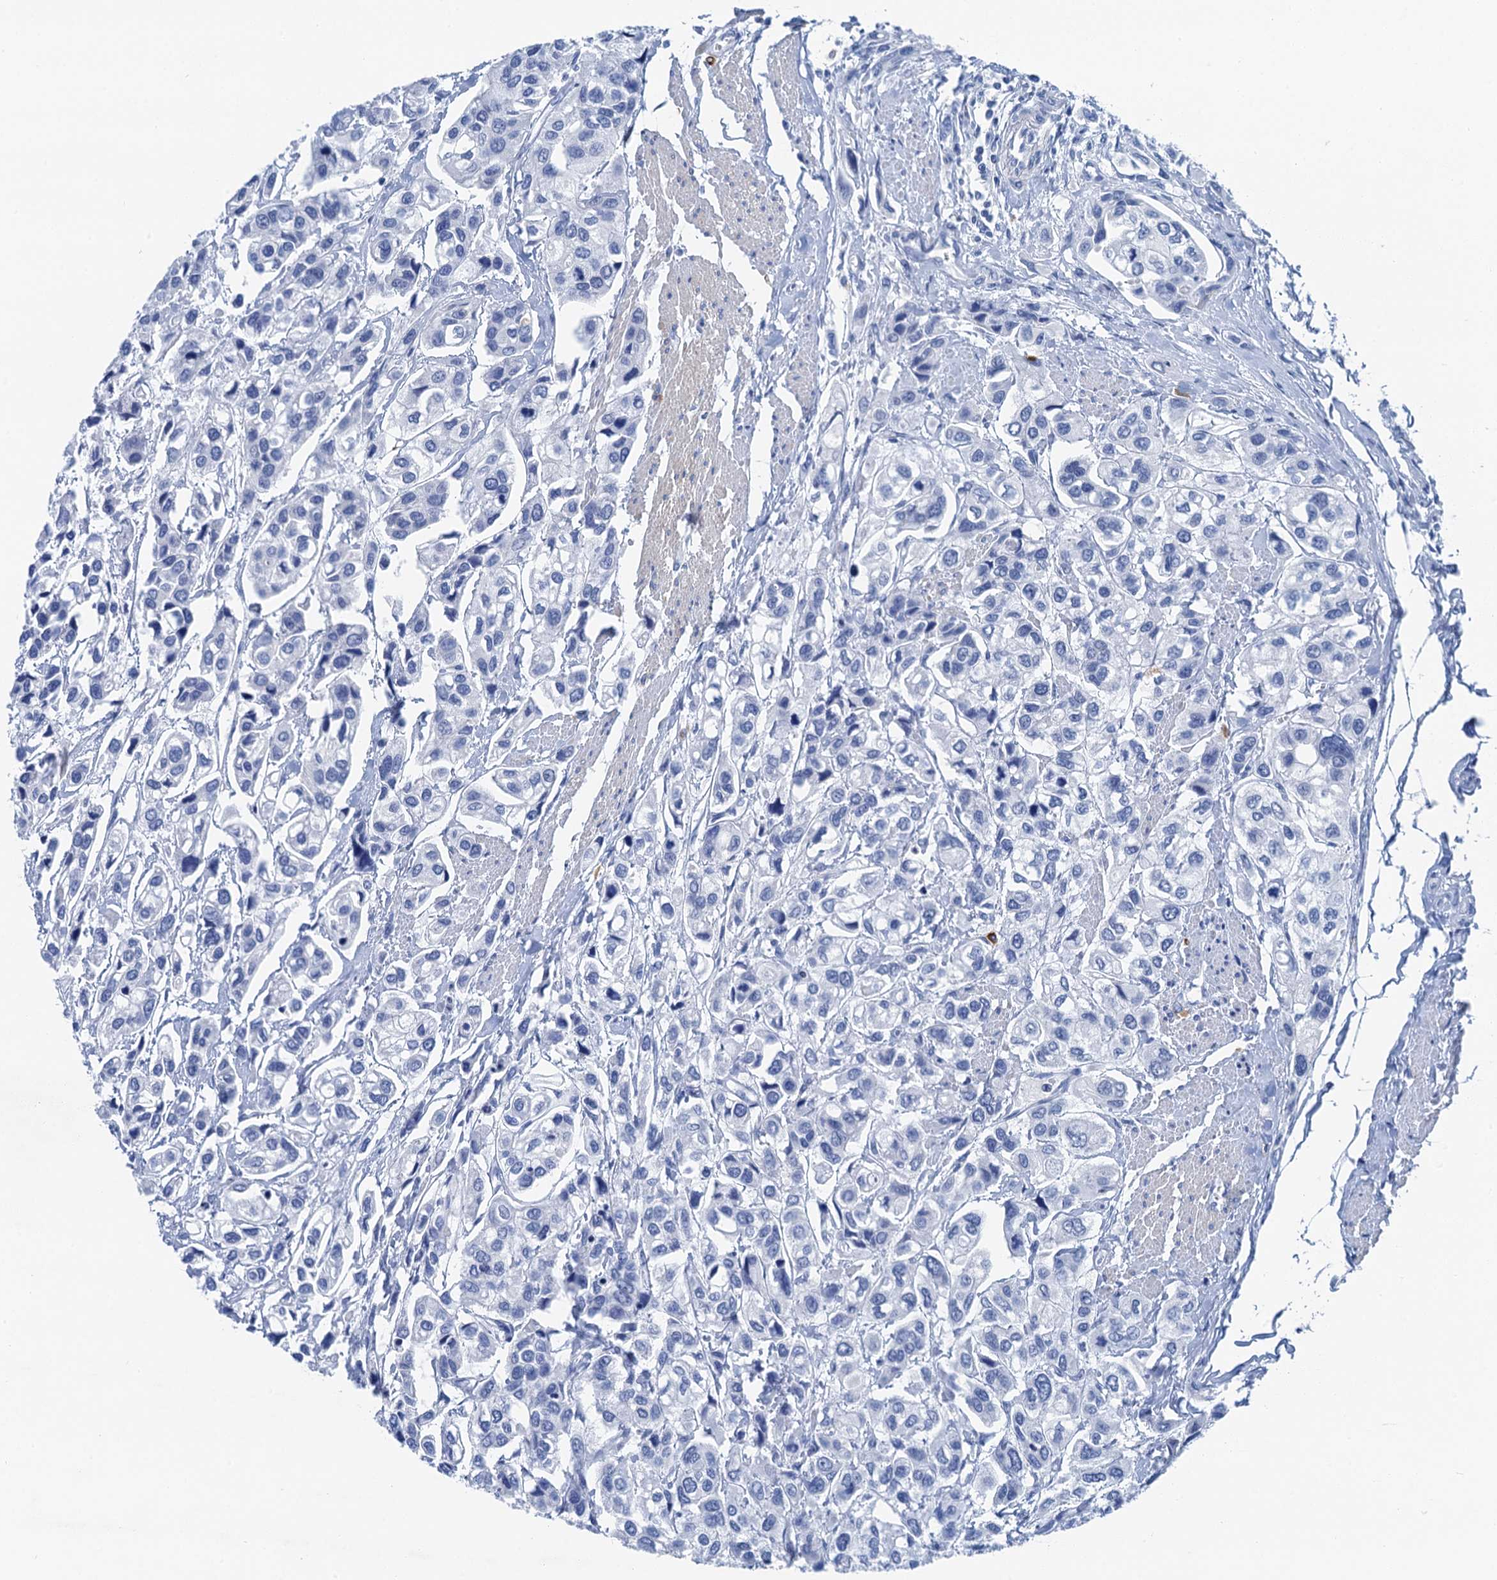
{"staining": {"intensity": "negative", "quantity": "none", "location": "none"}, "tissue": "urothelial cancer", "cell_type": "Tumor cells", "image_type": "cancer", "snomed": [{"axis": "morphology", "description": "Urothelial carcinoma, High grade"}, {"axis": "topography", "description": "Urinary bladder"}], "caption": "The immunohistochemistry (IHC) histopathology image has no significant staining in tumor cells of urothelial carcinoma (high-grade) tissue.", "gene": "NLRP10", "patient": {"sex": "male", "age": 67}}